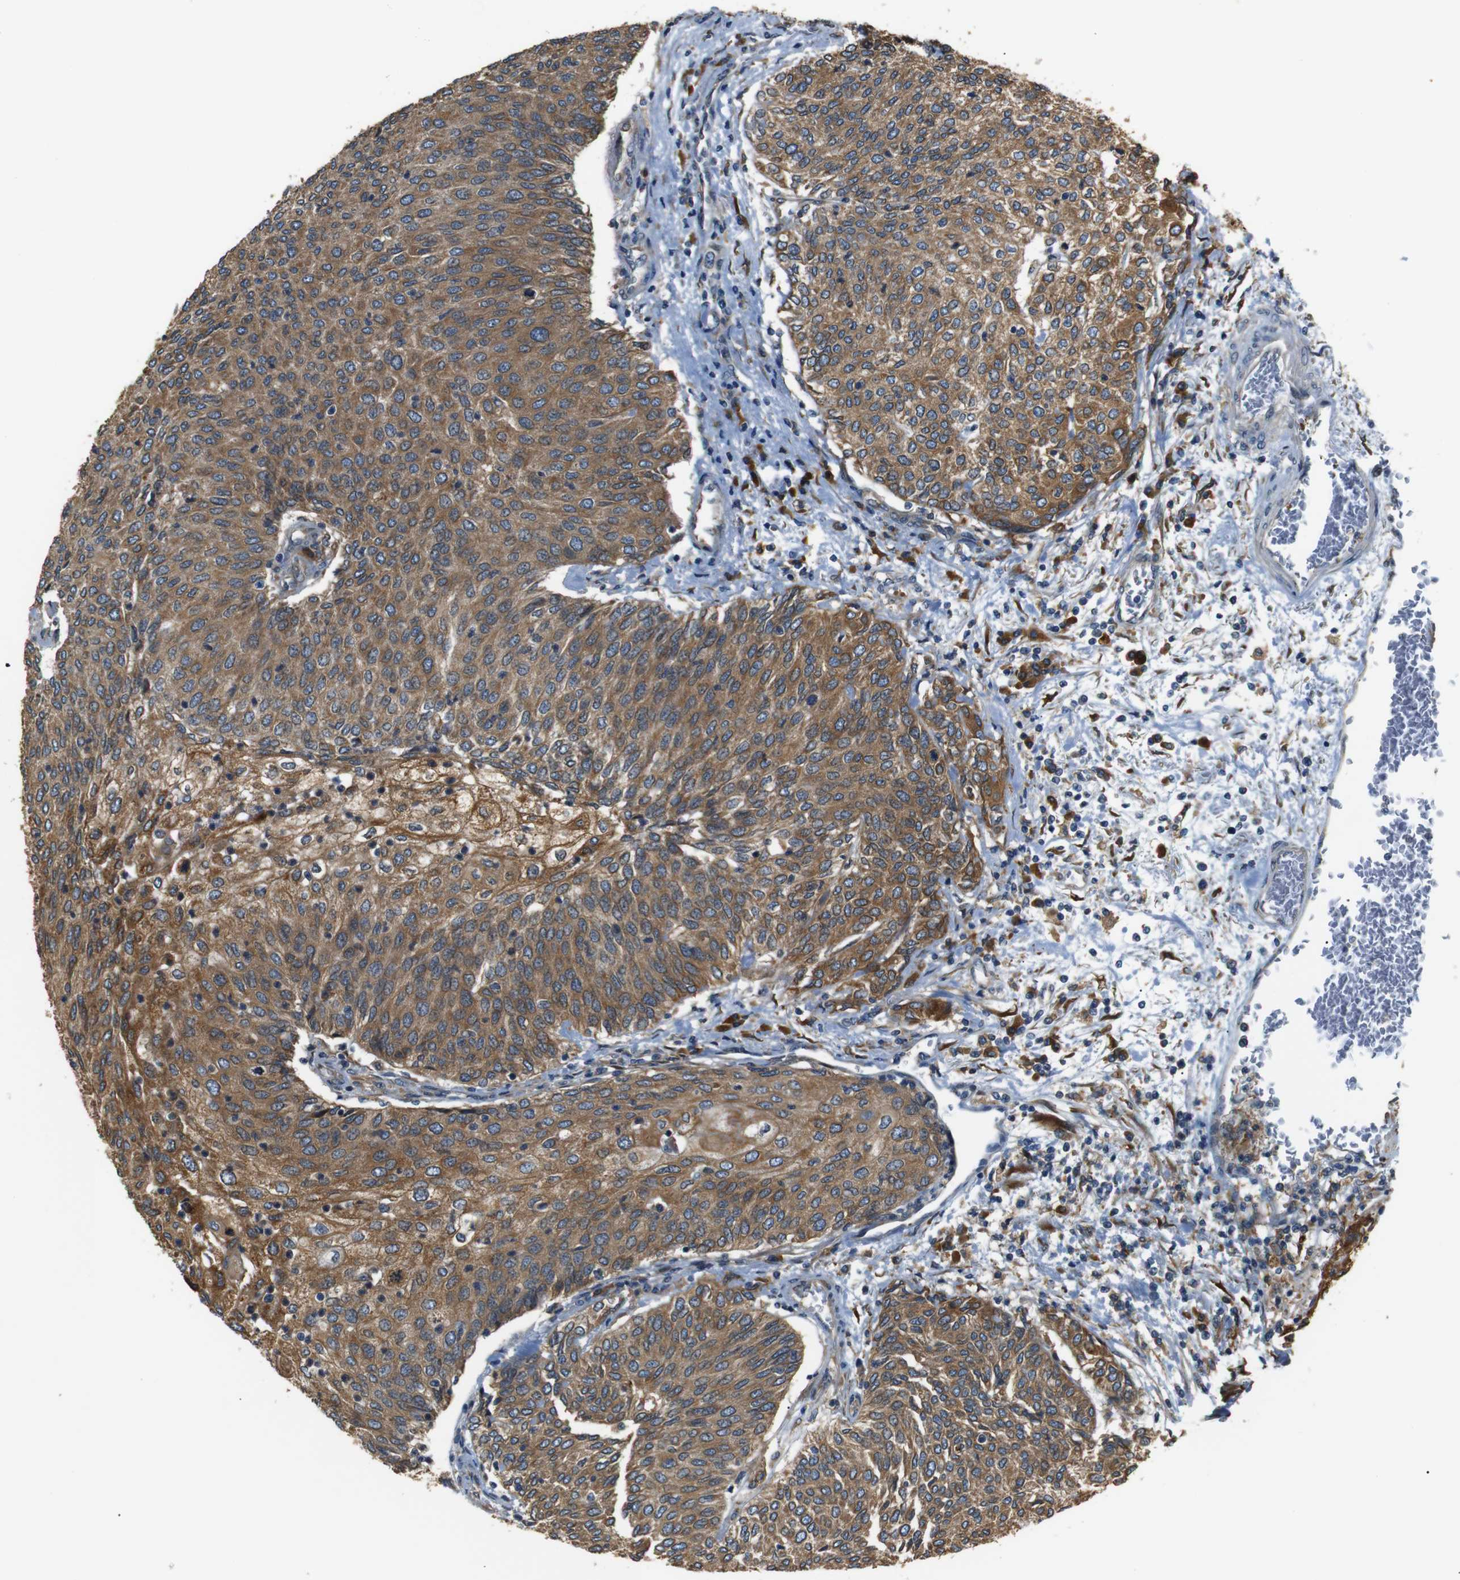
{"staining": {"intensity": "moderate", "quantity": ">75%", "location": "cytoplasmic/membranous"}, "tissue": "urothelial cancer", "cell_type": "Tumor cells", "image_type": "cancer", "snomed": [{"axis": "morphology", "description": "Urothelial carcinoma, Low grade"}, {"axis": "topography", "description": "Urinary bladder"}], "caption": "The immunohistochemical stain shows moderate cytoplasmic/membranous expression in tumor cells of low-grade urothelial carcinoma tissue.", "gene": "TMED2", "patient": {"sex": "female", "age": 79}}